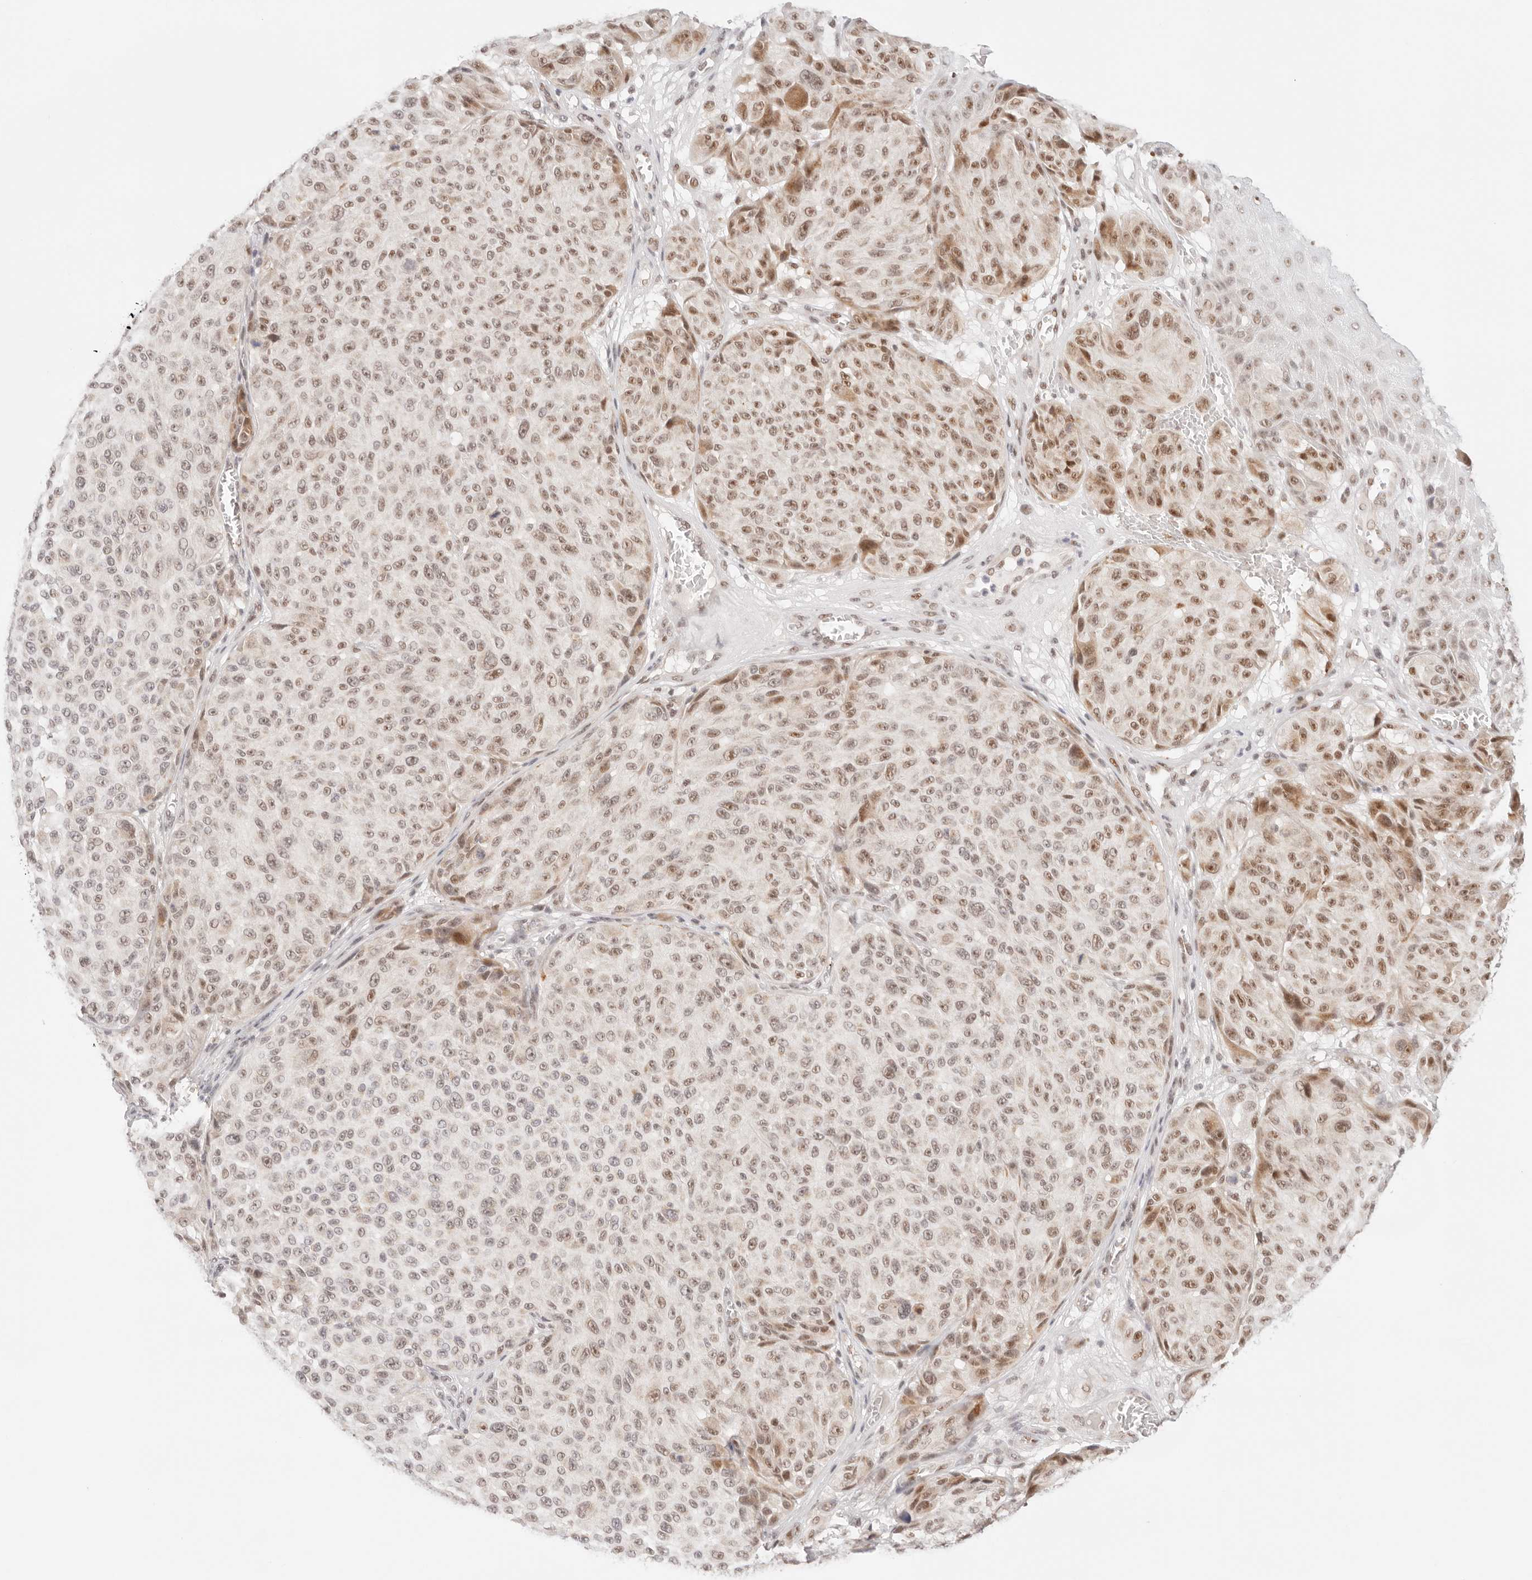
{"staining": {"intensity": "moderate", "quantity": ">75%", "location": "nuclear"}, "tissue": "melanoma", "cell_type": "Tumor cells", "image_type": "cancer", "snomed": [{"axis": "morphology", "description": "Malignant melanoma, NOS"}, {"axis": "topography", "description": "Skin"}], "caption": "Human melanoma stained for a protein (brown) displays moderate nuclear positive expression in approximately >75% of tumor cells.", "gene": "GTF2E2", "patient": {"sex": "male", "age": 83}}